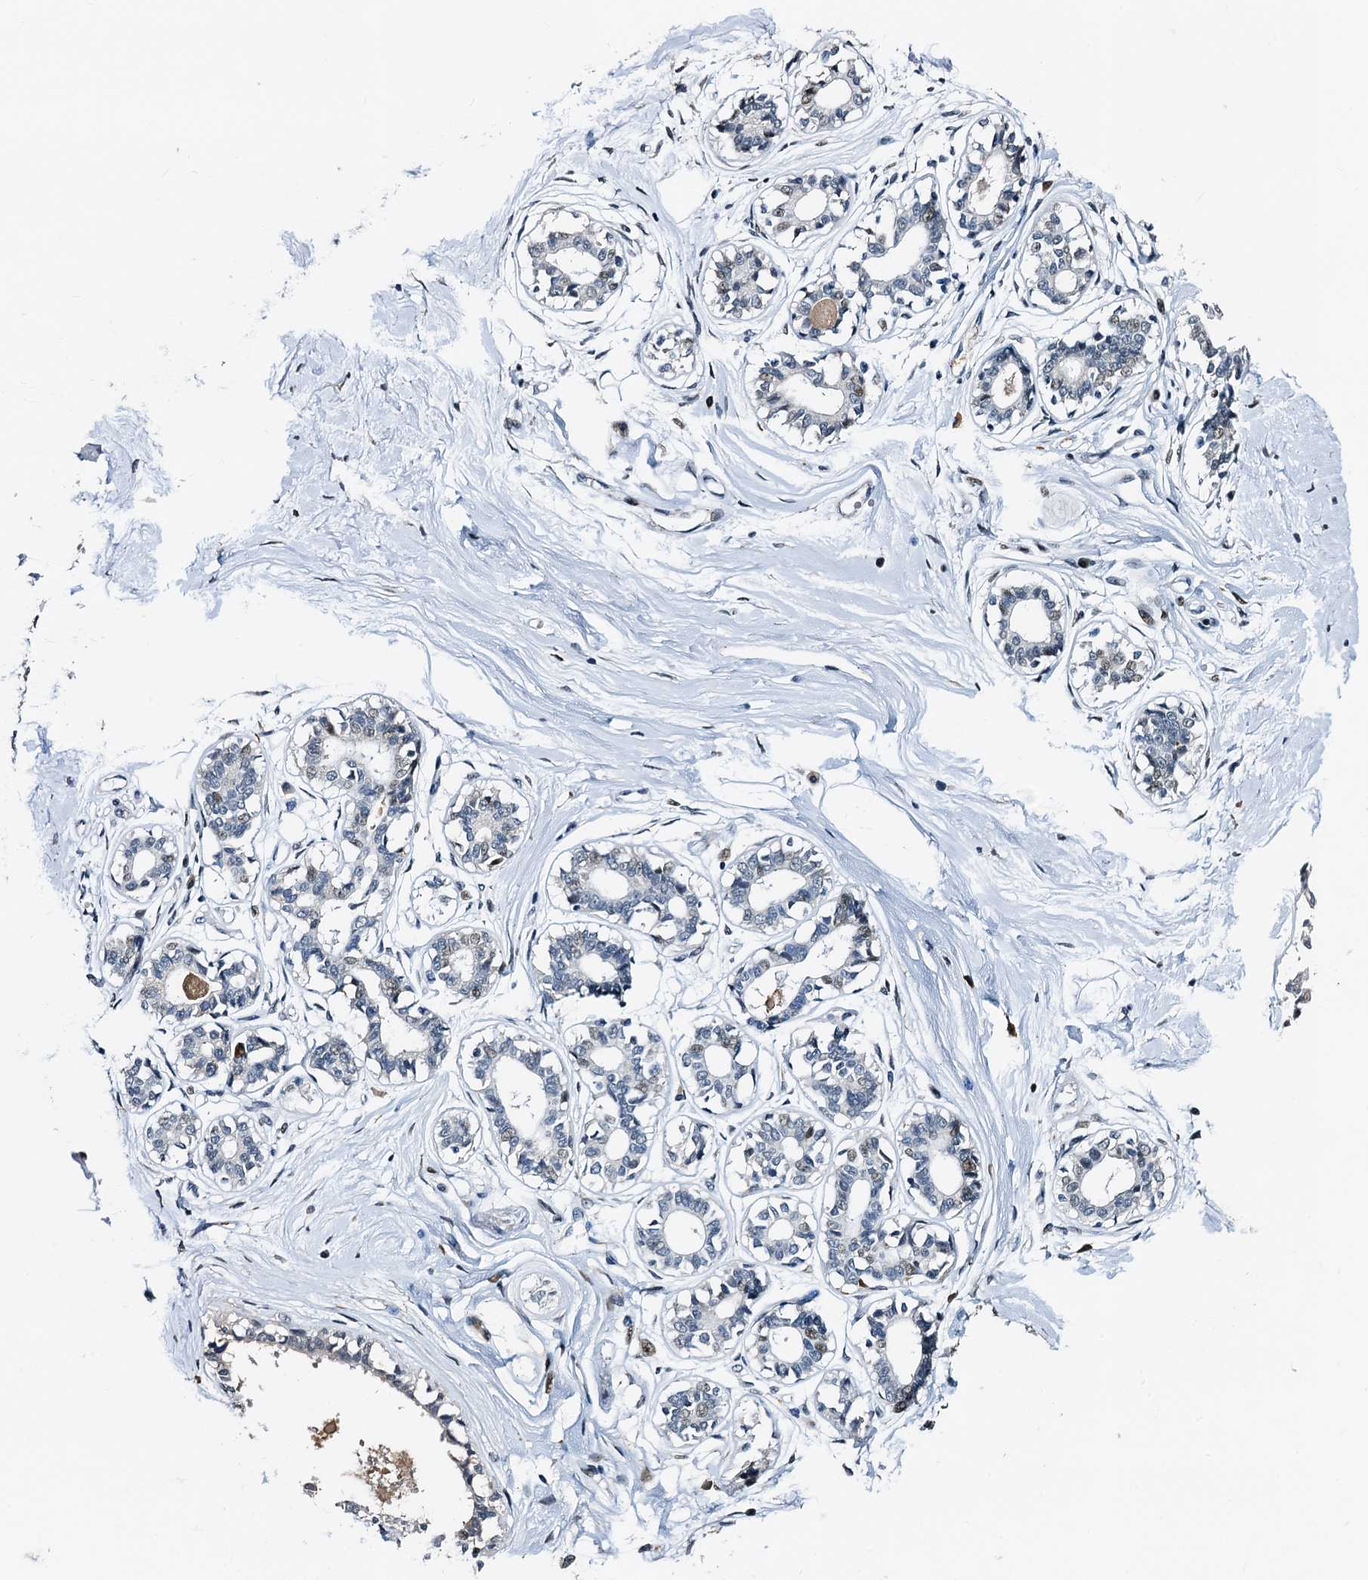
{"staining": {"intensity": "negative", "quantity": "none", "location": "none"}, "tissue": "breast", "cell_type": "Adipocytes", "image_type": "normal", "snomed": [{"axis": "morphology", "description": "Normal tissue, NOS"}, {"axis": "topography", "description": "Breast"}], "caption": "Immunohistochemistry of unremarkable breast exhibits no positivity in adipocytes.", "gene": "FAM222A", "patient": {"sex": "female", "age": 45}}